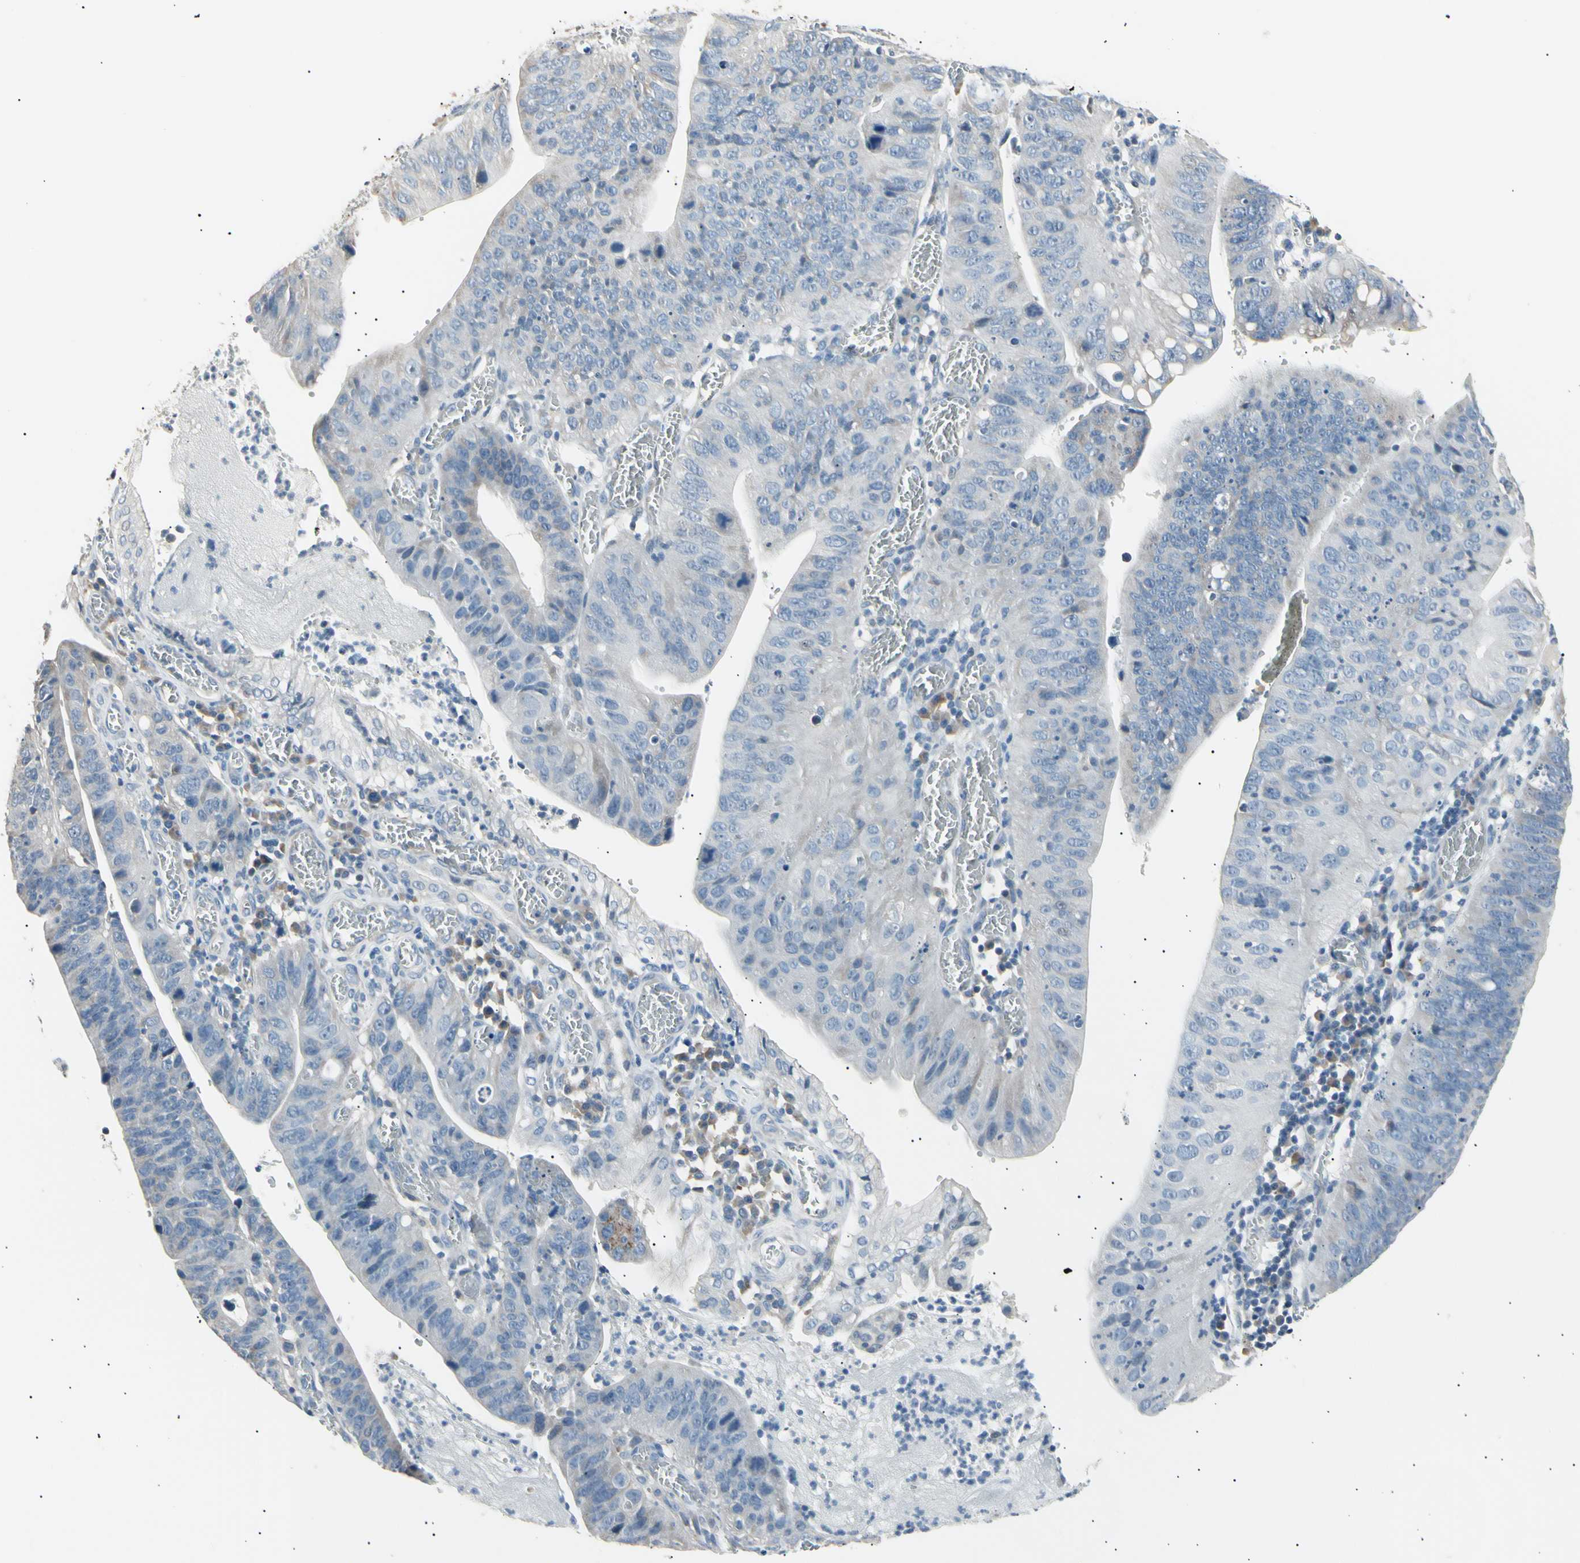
{"staining": {"intensity": "negative", "quantity": "none", "location": "none"}, "tissue": "stomach cancer", "cell_type": "Tumor cells", "image_type": "cancer", "snomed": [{"axis": "morphology", "description": "Adenocarcinoma, NOS"}, {"axis": "topography", "description": "Stomach"}], "caption": "Stomach adenocarcinoma was stained to show a protein in brown. There is no significant expression in tumor cells.", "gene": "LDLR", "patient": {"sex": "male", "age": 59}}